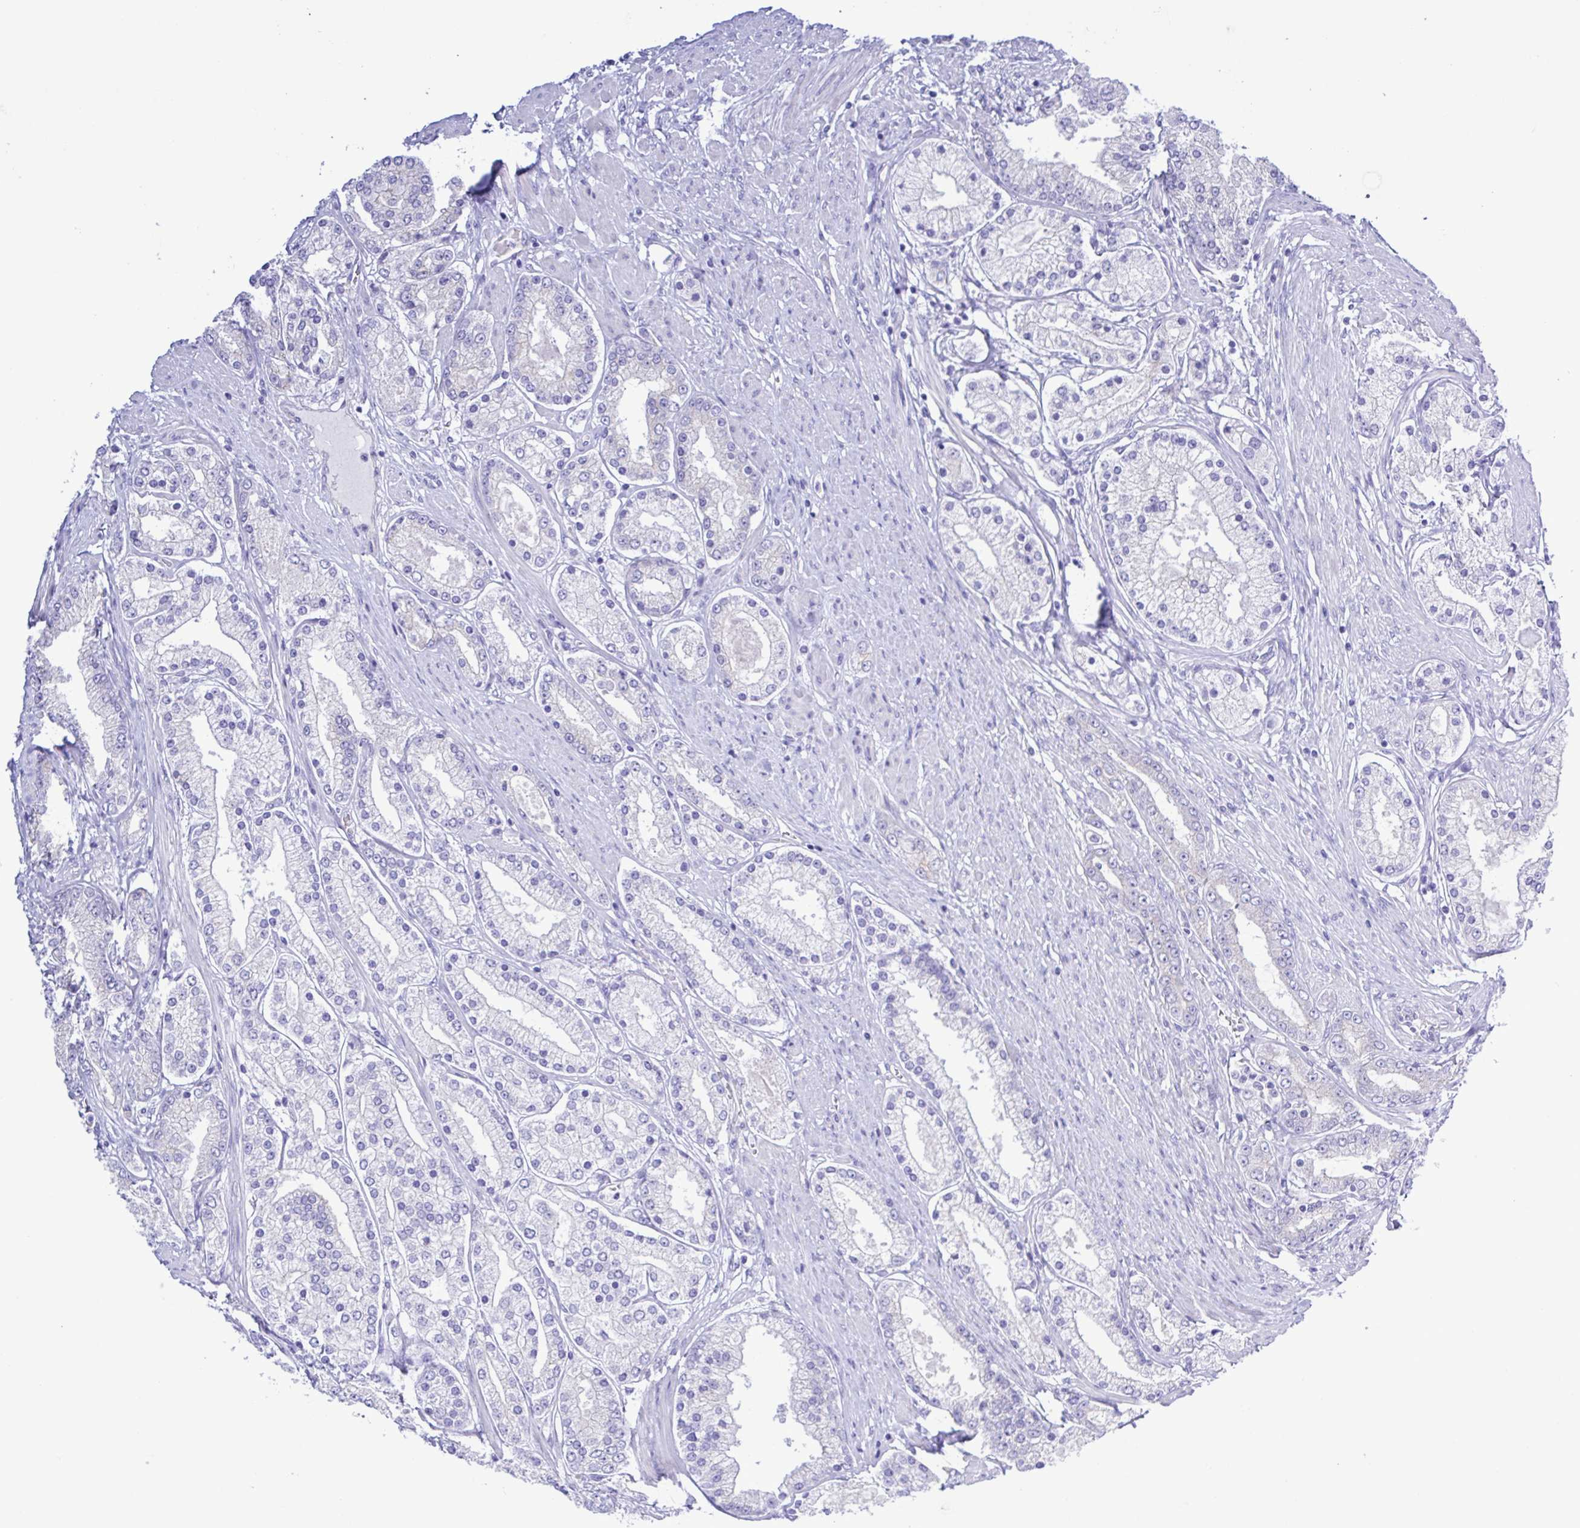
{"staining": {"intensity": "negative", "quantity": "none", "location": "none"}, "tissue": "prostate cancer", "cell_type": "Tumor cells", "image_type": "cancer", "snomed": [{"axis": "morphology", "description": "Adenocarcinoma, High grade"}, {"axis": "topography", "description": "Prostate"}], "caption": "Human prostate cancer (adenocarcinoma (high-grade)) stained for a protein using immunohistochemistry reveals no staining in tumor cells.", "gene": "CYP11A1", "patient": {"sex": "male", "age": 67}}